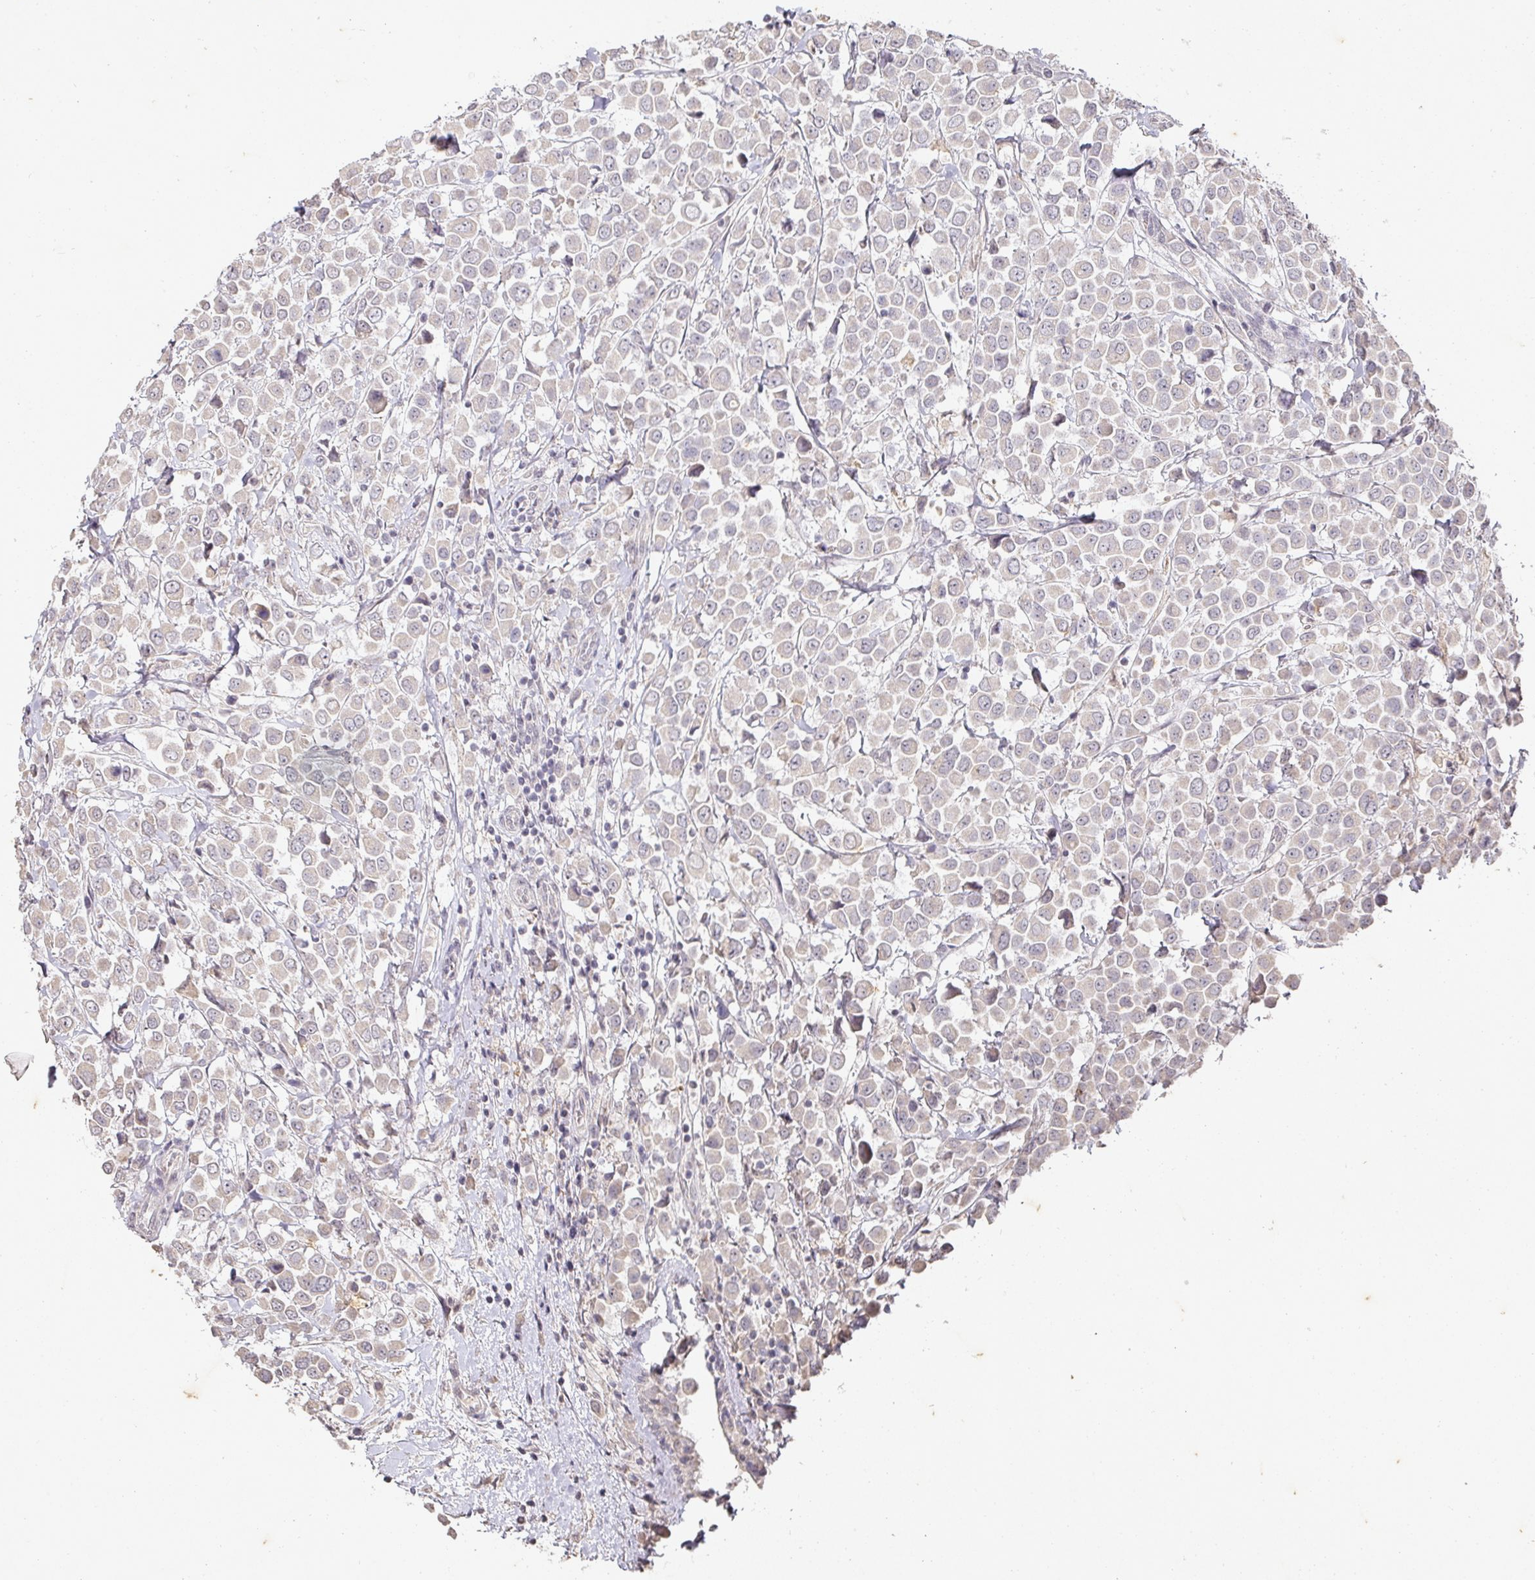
{"staining": {"intensity": "negative", "quantity": "none", "location": "none"}, "tissue": "breast cancer", "cell_type": "Tumor cells", "image_type": "cancer", "snomed": [{"axis": "morphology", "description": "Duct carcinoma"}, {"axis": "topography", "description": "Breast"}], "caption": "The IHC micrograph has no significant positivity in tumor cells of breast invasive ductal carcinoma tissue.", "gene": "CAPN5", "patient": {"sex": "female", "age": 61}}